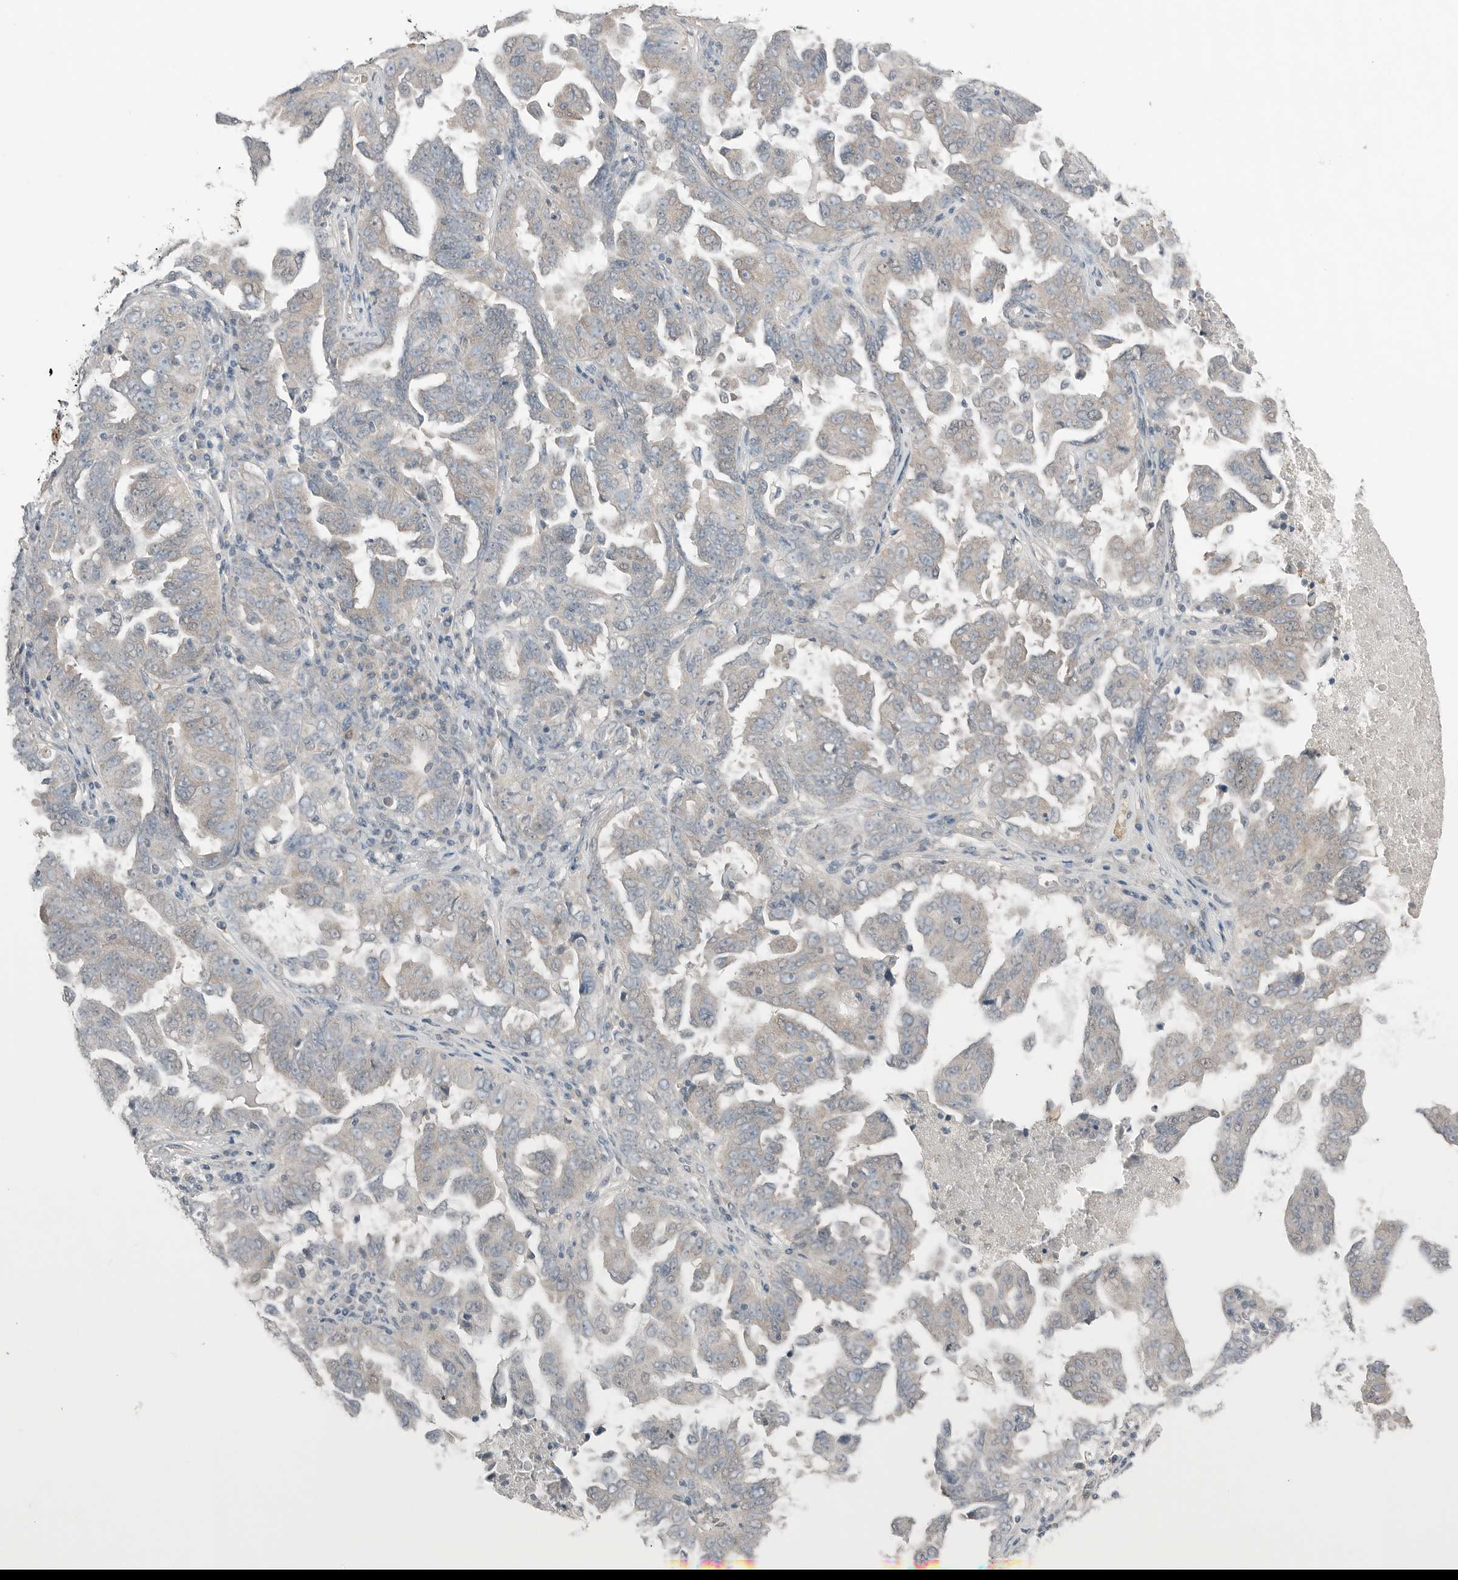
{"staining": {"intensity": "weak", "quantity": "<25%", "location": "cytoplasmic/membranous"}, "tissue": "ovarian cancer", "cell_type": "Tumor cells", "image_type": "cancer", "snomed": [{"axis": "morphology", "description": "Carcinoma, endometroid"}, {"axis": "topography", "description": "Ovary"}], "caption": "A photomicrograph of ovarian cancer stained for a protein demonstrates no brown staining in tumor cells.", "gene": "FCRLB", "patient": {"sex": "female", "age": 62}}